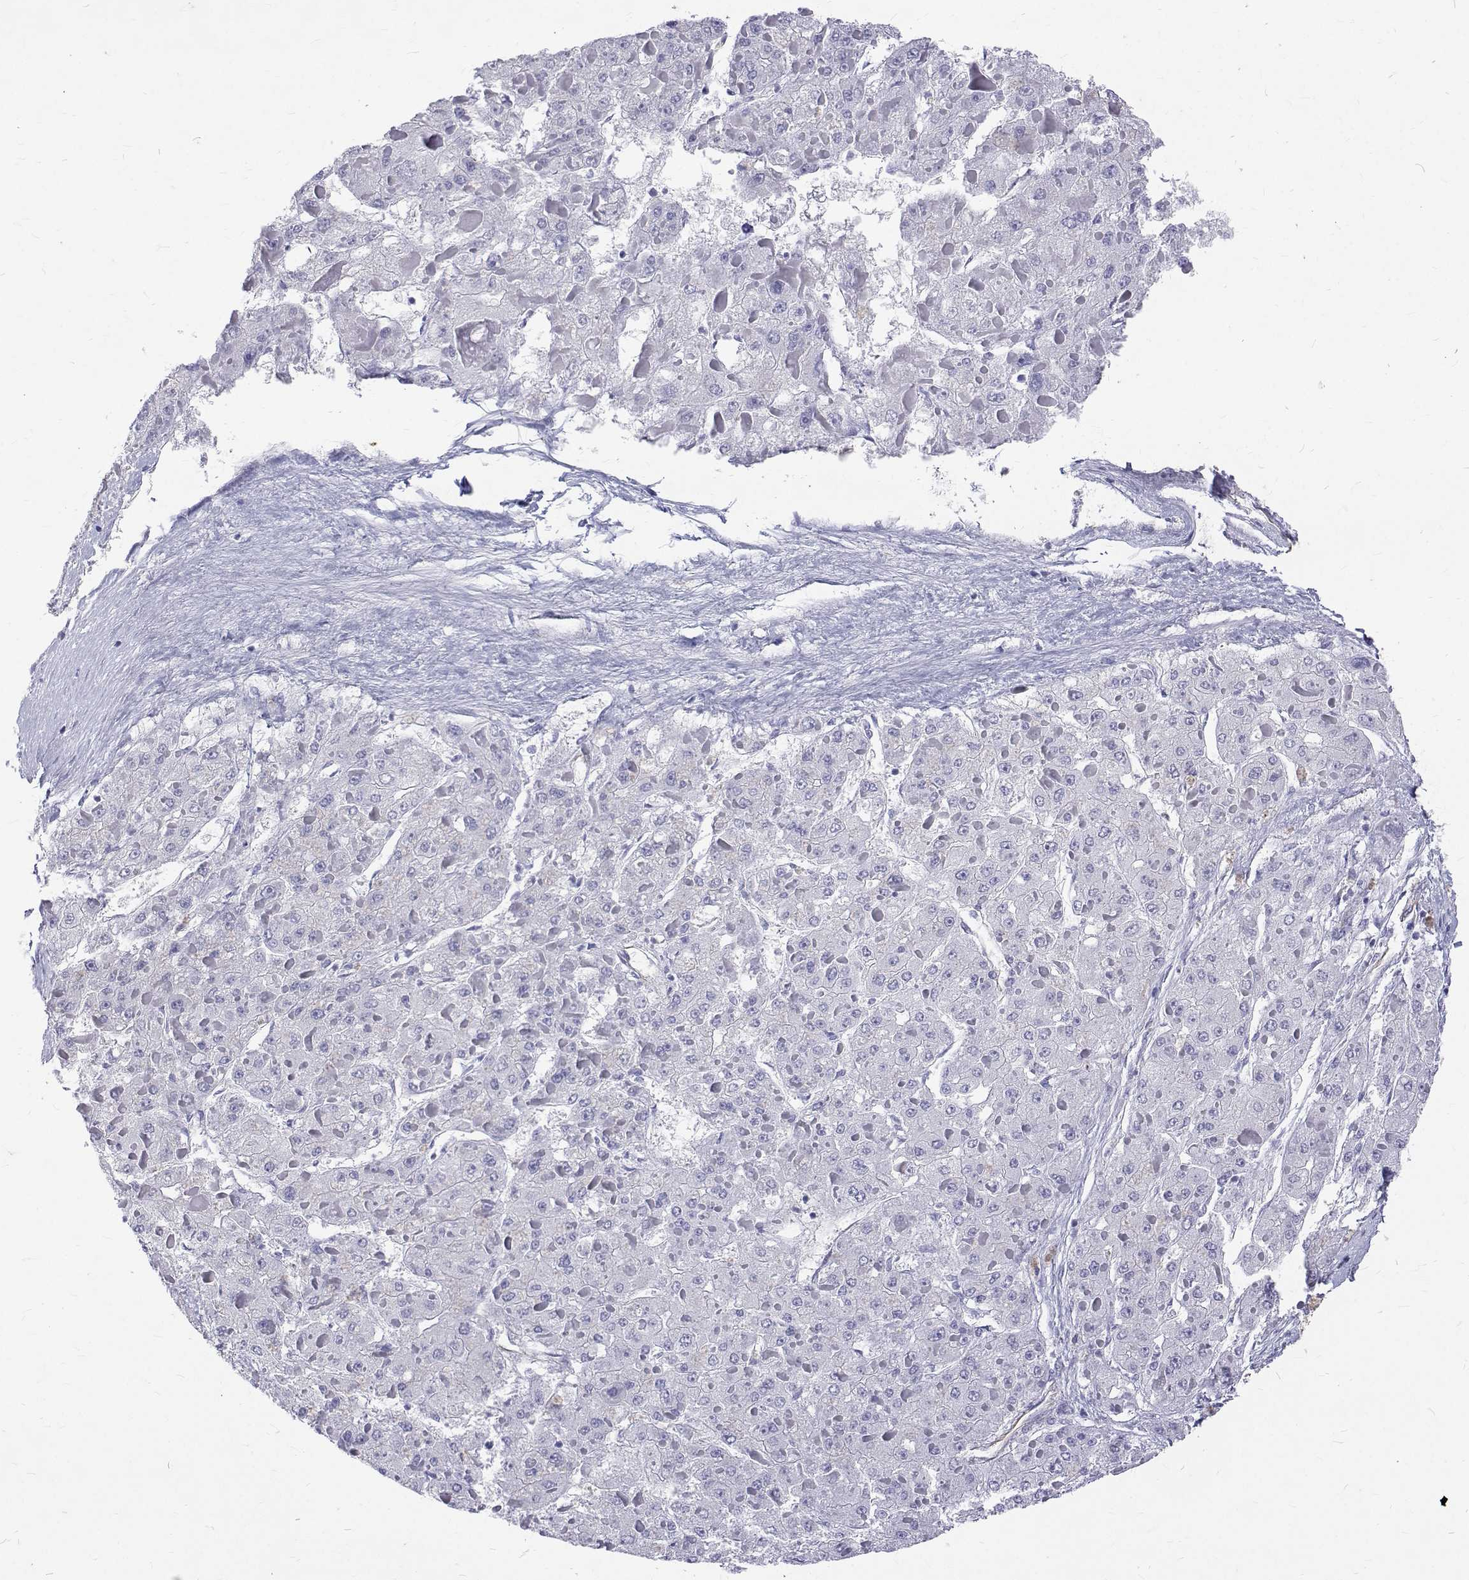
{"staining": {"intensity": "negative", "quantity": "none", "location": "none"}, "tissue": "liver cancer", "cell_type": "Tumor cells", "image_type": "cancer", "snomed": [{"axis": "morphology", "description": "Carcinoma, Hepatocellular, NOS"}, {"axis": "topography", "description": "Liver"}], "caption": "Immunohistochemistry (IHC) histopathology image of human liver cancer stained for a protein (brown), which displays no staining in tumor cells. (Immunohistochemistry (IHC), brightfield microscopy, high magnification).", "gene": "OPRPN", "patient": {"sex": "female", "age": 73}}